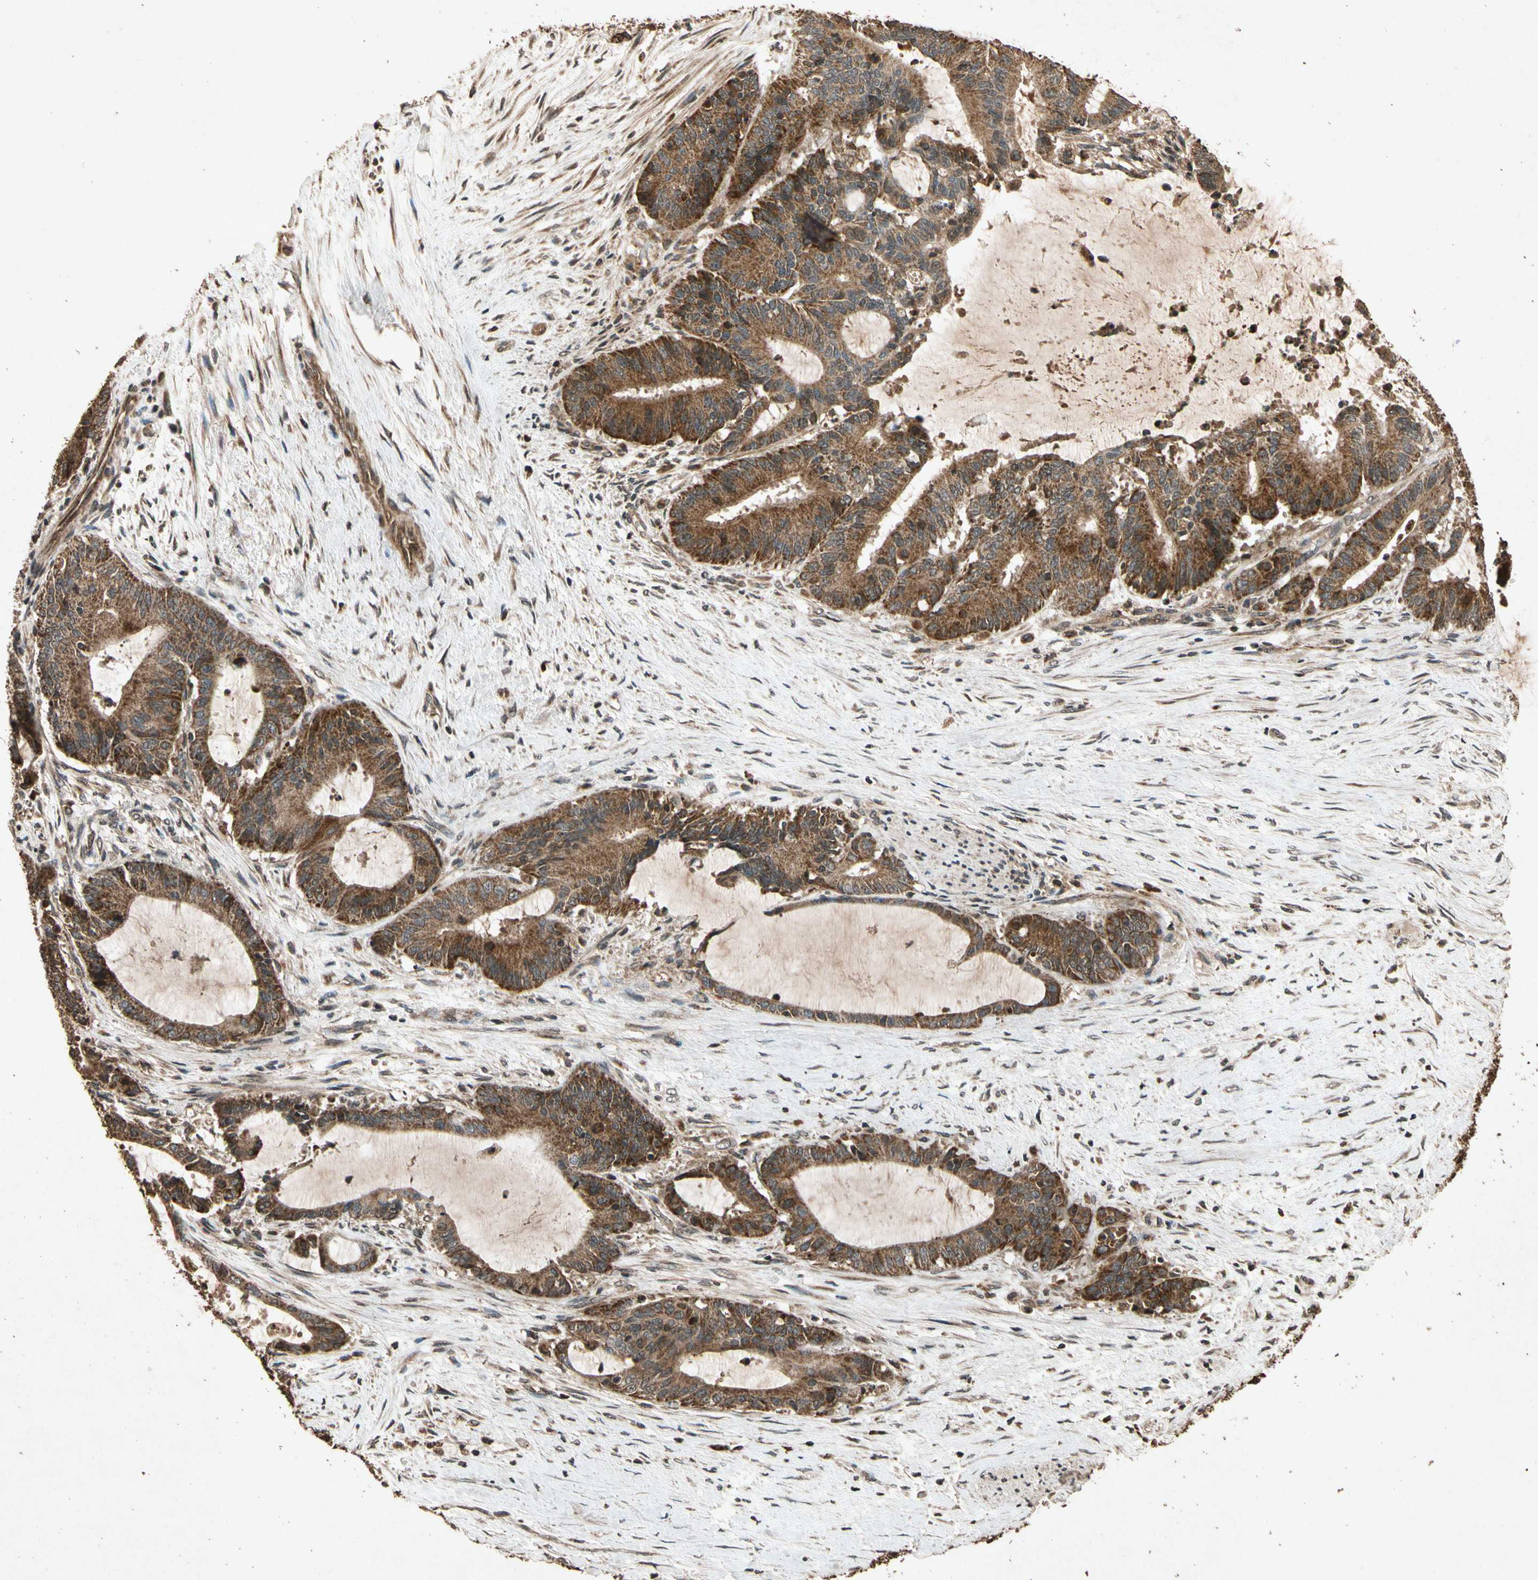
{"staining": {"intensity": "strong", "quantity": ">75%", "location": "cytoplasmic/membranous"}, "tissue": "liver cancer", "cell_type": "Tumor cells", "image_type": "cancer", "snomed": [{"axis": "morphology", "description": "Cholangiocarcinoma"}, {"axis": "topography", "description": "Liver"}], "caption": "Liver cancer (cholangiocarcinoma) was stained to show a protein in brown. There is high levels of strong cytoplasmic/membranous staining in about >75% of tumor cells.", "gene": "TXN2", "patient": {"sex": "female", "age": 73}}